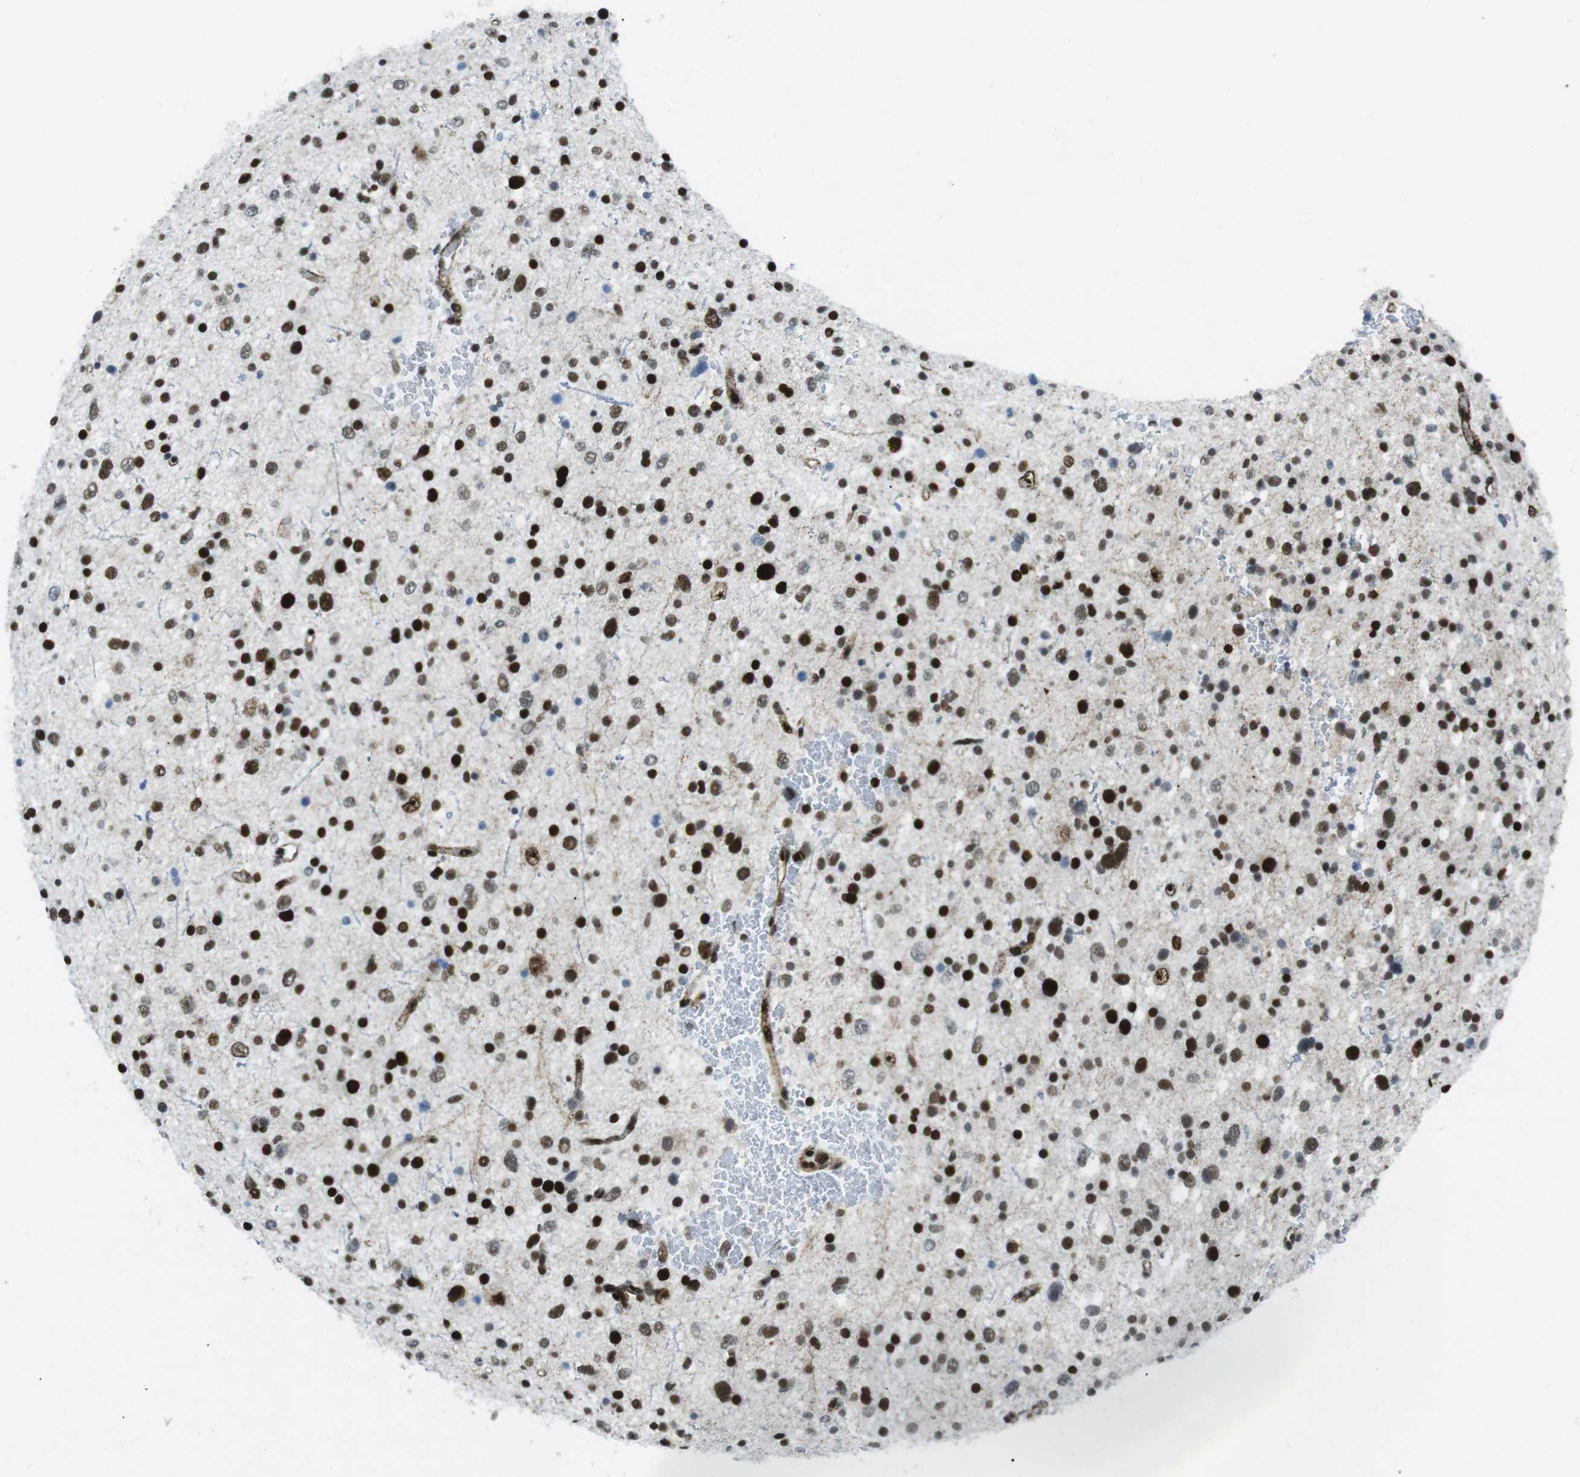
{"staining": {"intensity": "strong", "quantity": ">75%", "location": "nuclear"}, "tissue": "glioma", "cell_type": "Tumor cells", "image_type": "cancer", "snomed": [{"axis": "morphology", "description": "Glioma, malignant, Low grade"}, {"axis": "topography", "description": "Brain"}], "caption": "Strong nuclear positivity for a protein is appreciated in approximately >75% of tumor cells of glioma using immunohistochemistry (IHC).", "gene": "ARID1A", "patient": {"sex": "female", "age": 37}}